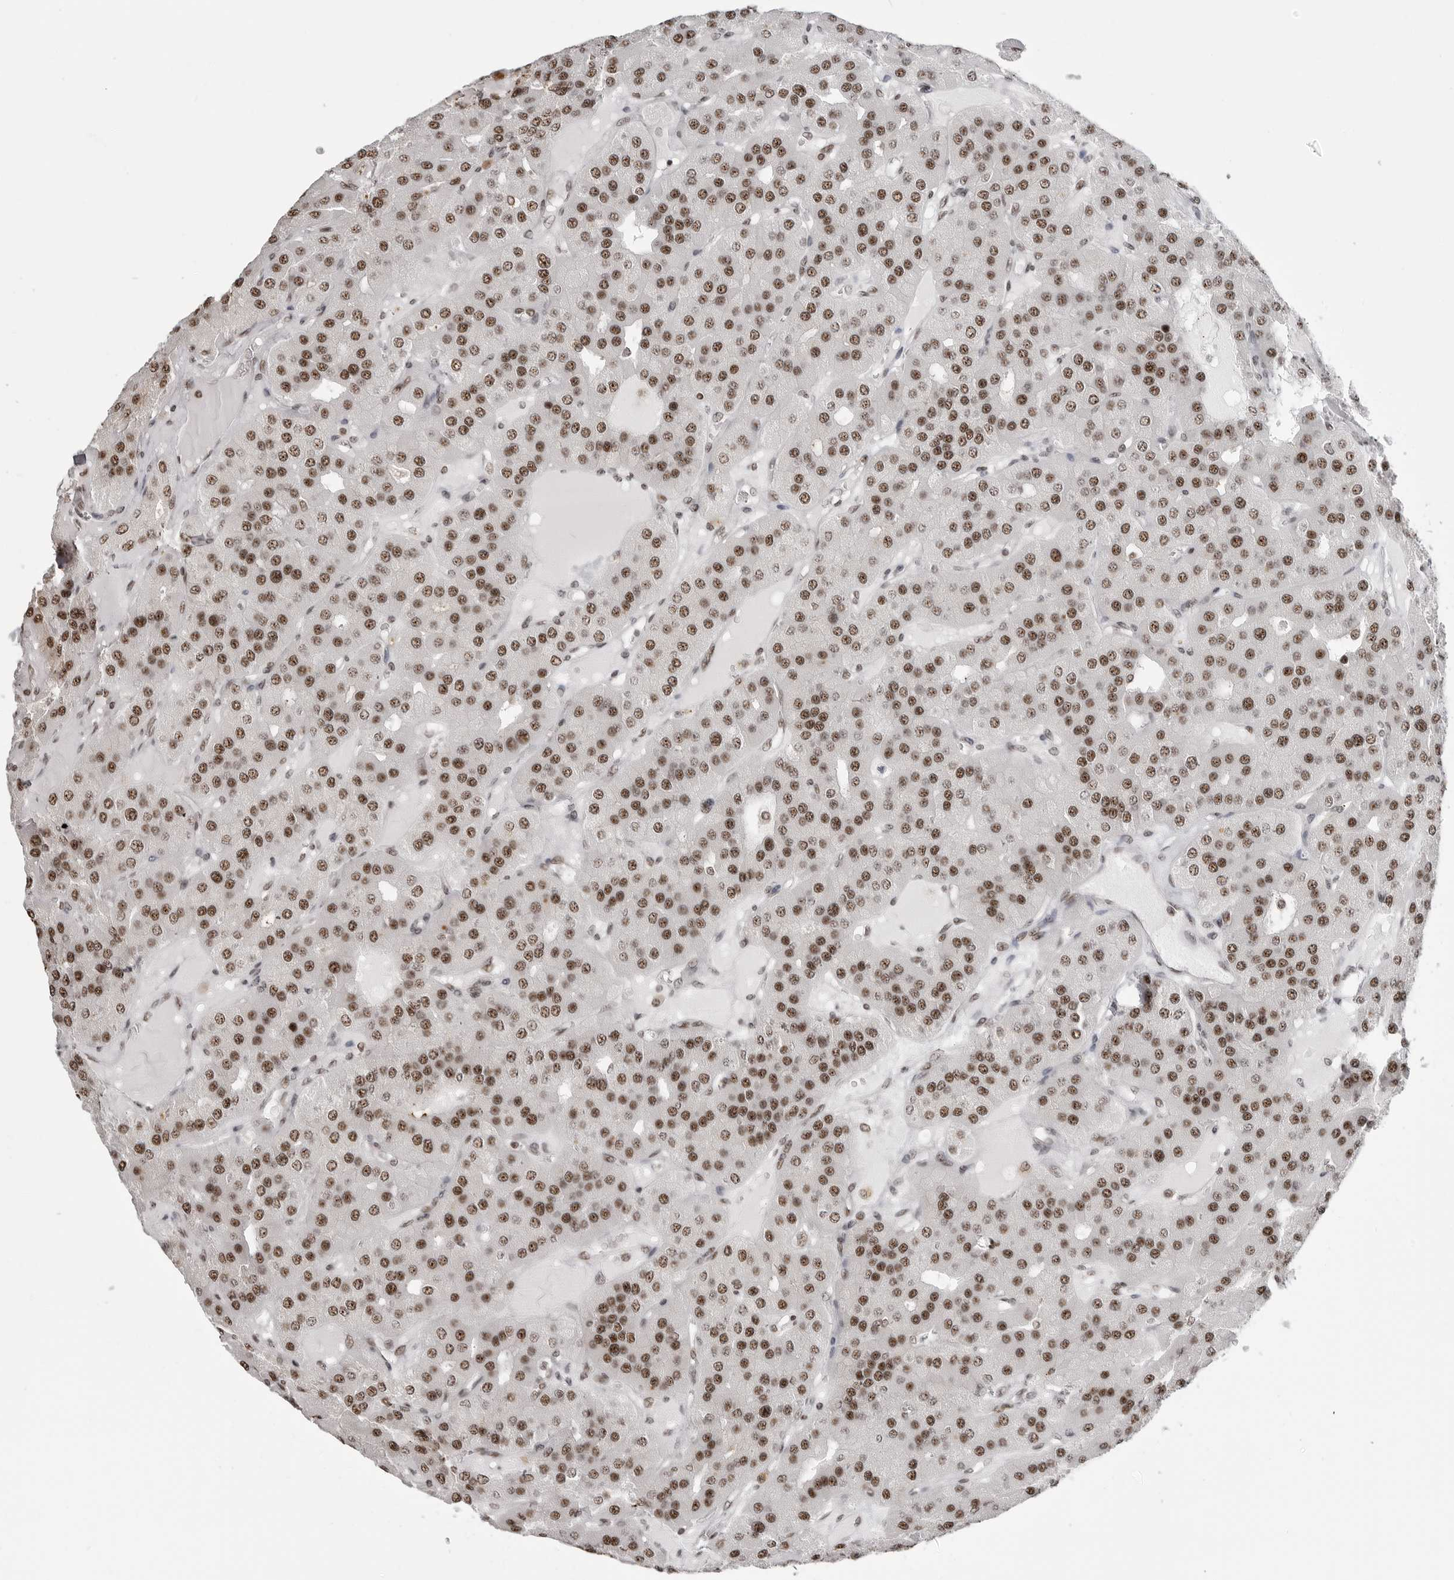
{"staining": {"intensity": "strong", "quantity": ">75%", "location": "nuclear"}, "tissue": "parathyroid gland", "cell_type": "Glandular cells", "image_type": "normal", "snomed": [{"axis": "morphology", "description": "Normal tissue, NOS"}, {"axis": "morphology", "description": "Adenoma, NOS"}, {"axis": "topography", "description": "Parathyroid gland"}], "caption": "Strong nuclear protein positivity is present in about >75% of glandular cells in parathyroid gland.", "gene": "WRAP53", "patient": {"sex": "female", "age": 86}}